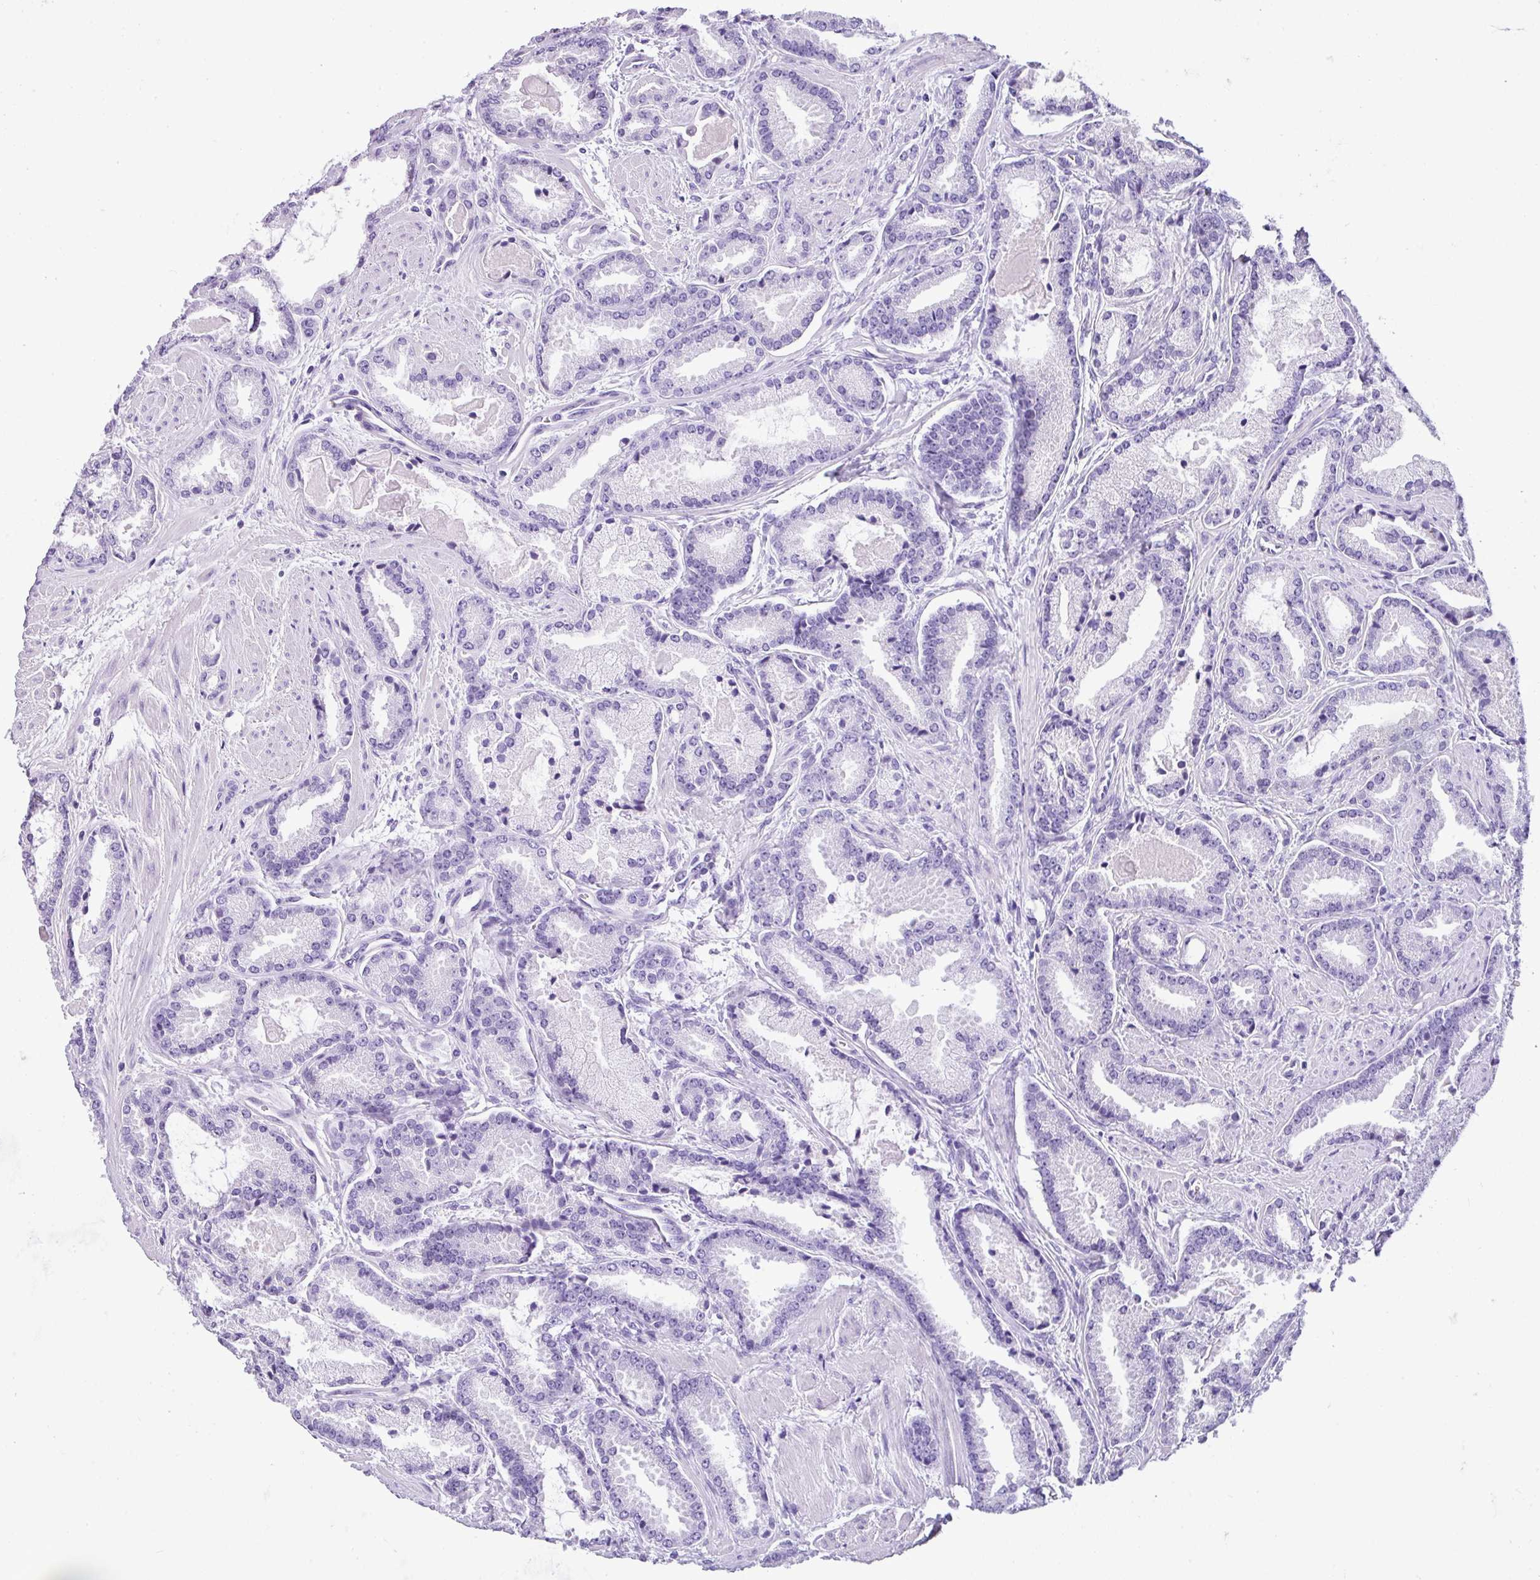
{"staining": {"intensity": "negative", "quantity": "none", "location": "none"}, "tissue": "prostate cancer", "cell_type": "Tumor cells", "image_type": "cancer", "snomed": [{"axis": "morphology", "description": "Adenocarcinoma, Low grade"}, {"axis": "topography", "description": "Prostate"}], "caption": "Protein analysis of low-grade adenocarcinoma (prostate) displays no significant positivity in tumor cells. The staining is performed using DAB (3,3'-diaminobenzidine) brown chromogen with nuclei counter-stained in using hematoxylin.", "gene": "MUC21", "patient": {"sex": "male", "age": 62}}